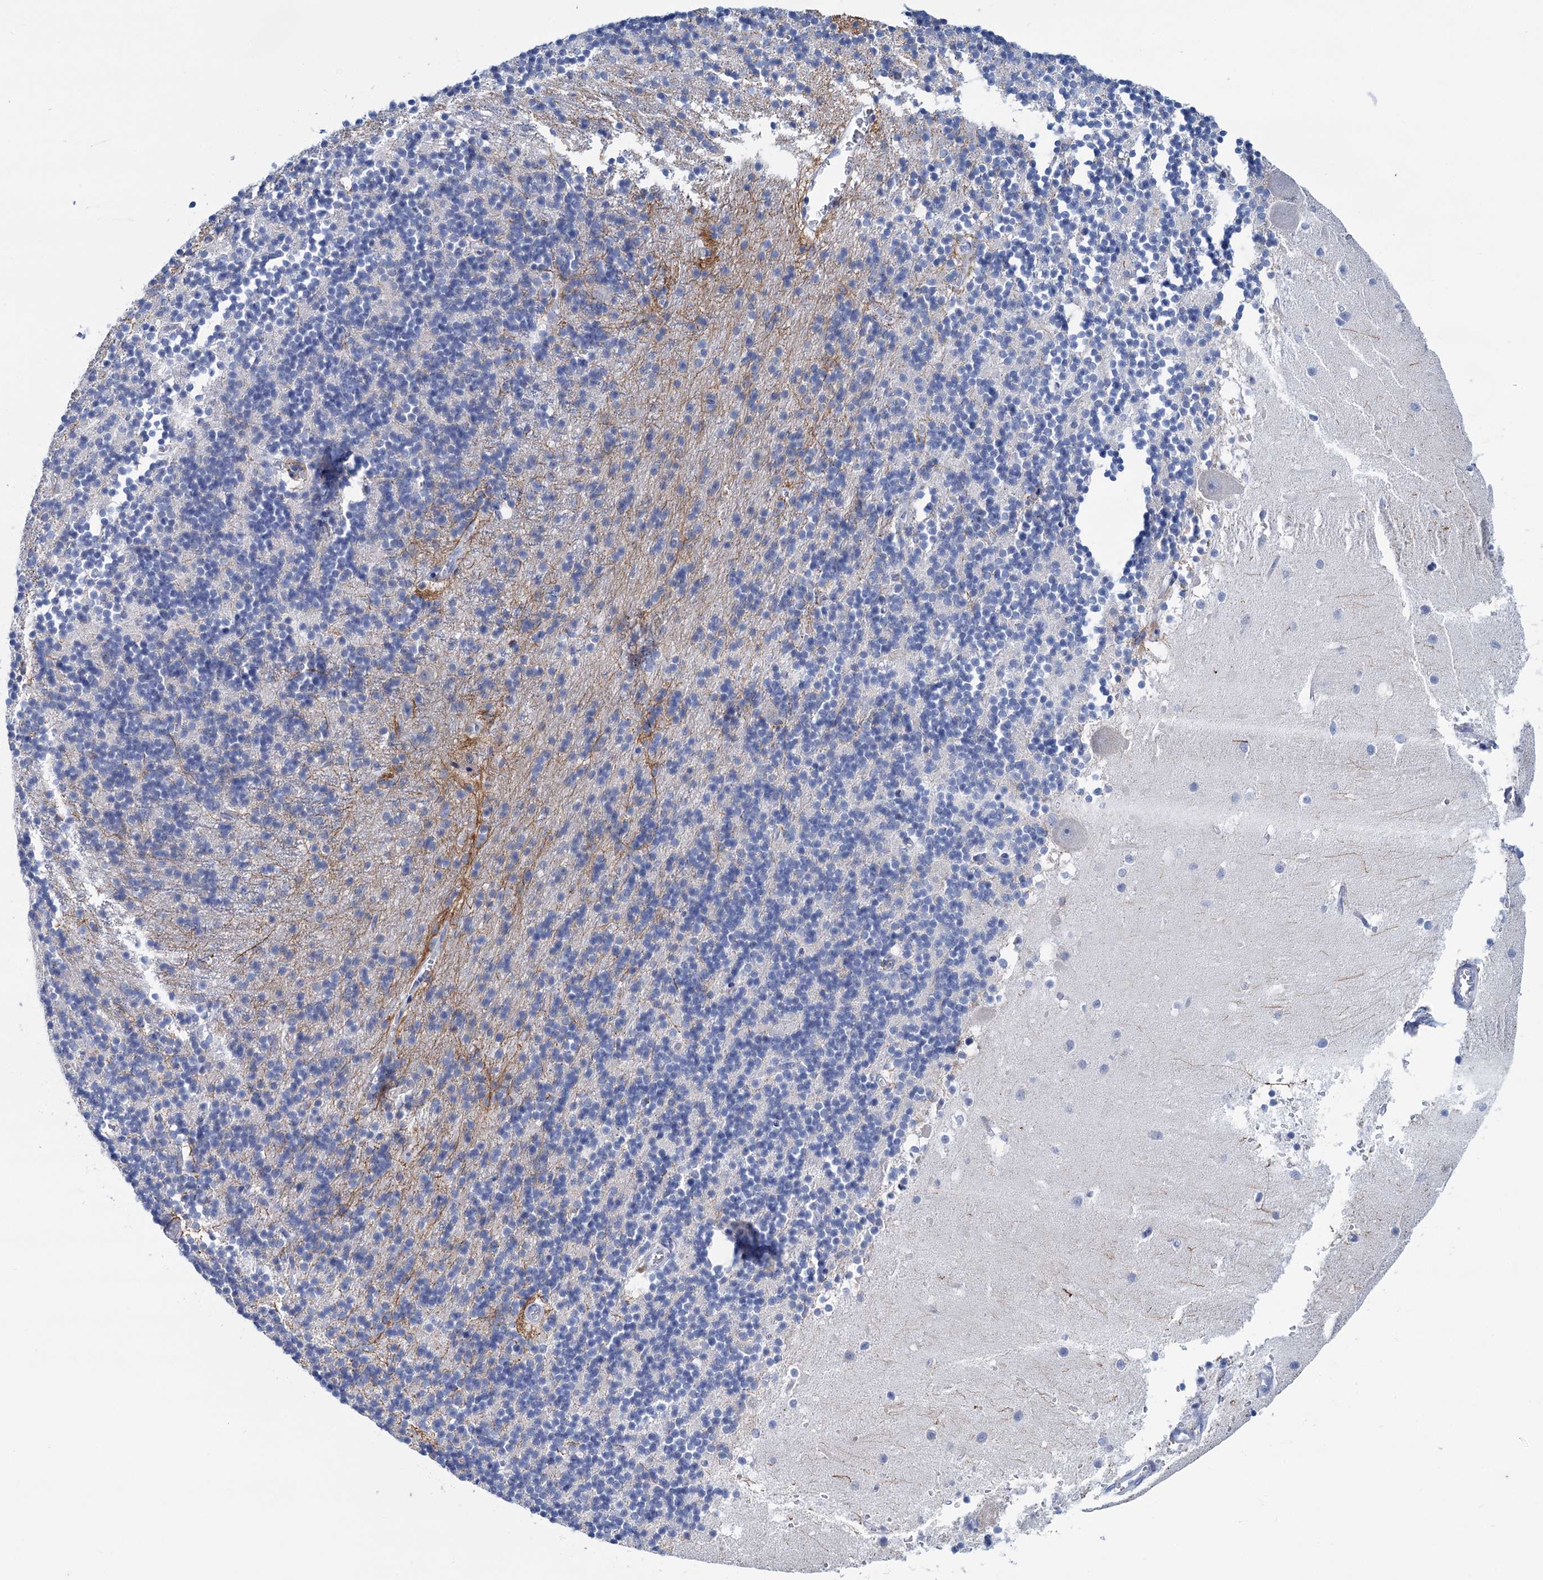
{"staining": {"intensity": "negative", "quantity": "none", "location": "none"}, "tissue": "cerebellum", "cell_type": "Cells in granular layer", "image_type": "normal", "snomed": [{"axis": "morphology", "description": "Normal tissue, NOS"}, {"axis": "topography", "description": "Cerebellum"}], "caption": "The photomicrograph shows no significant expression in cells in granular layer of cerebellum.", "gene": "MYOZ3", "patient": {"sex": "male", "age": 54}}